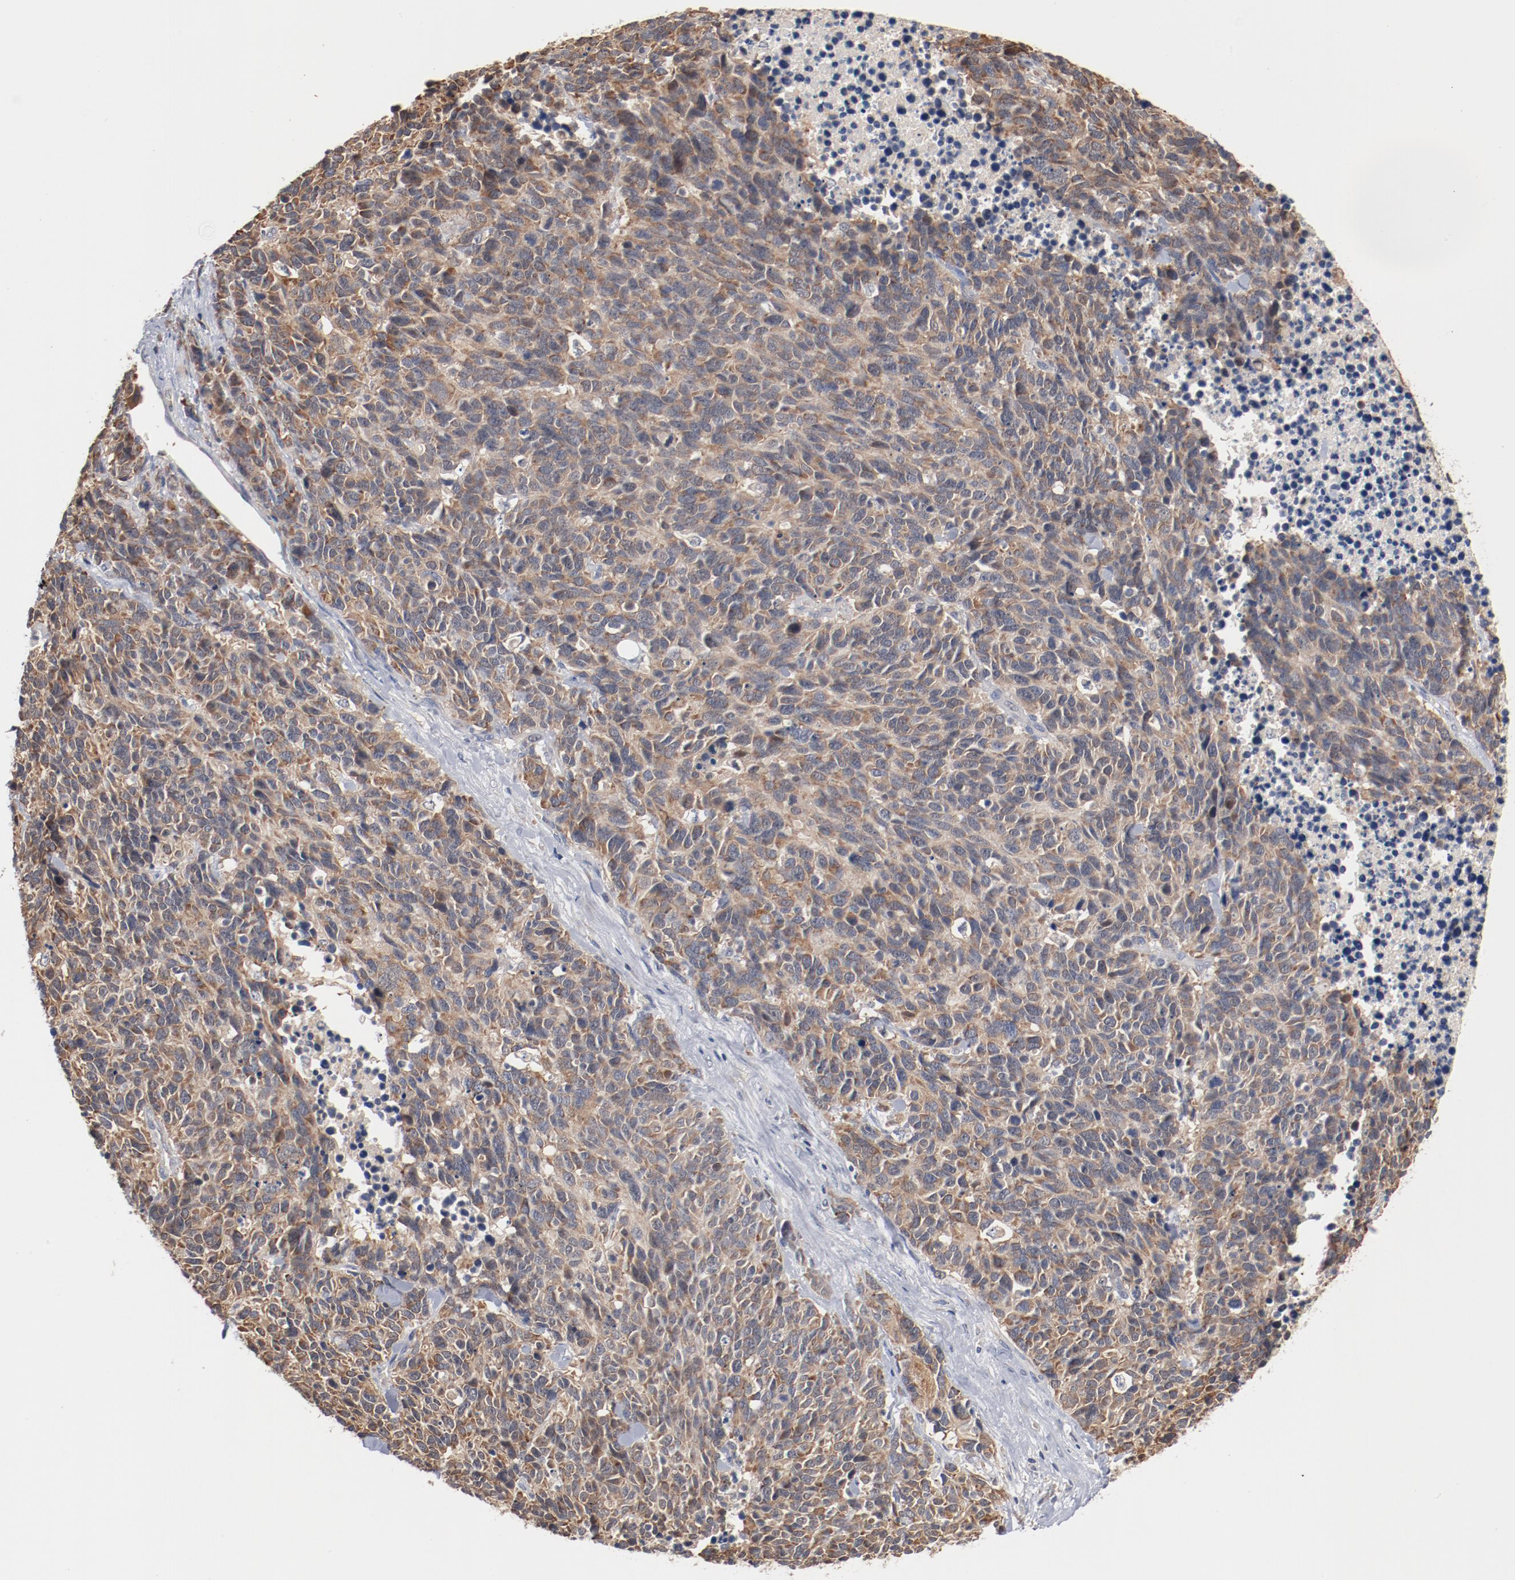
{"staining": {"intensity": "moderate", "quantity": ">75%", "location": "cytoplasmic/membranous"}, "tissue": "lung cancer", "cell_type": "Tumor cells", "image_type": "cancer", "snomed": [{"axis": "morphology", "description": "Neoplasm, malignant, NOS"}, {"axis": "topography", "description": "Lung"}], "caption": "Human lung cancer stained for a protein (brown) demonstrates moderate cytoplasmic/membranous positive expression in approximately >75% of tumor cells.", "gene": "RNASE11", "patient": {"sex": "female", "age": 58}}